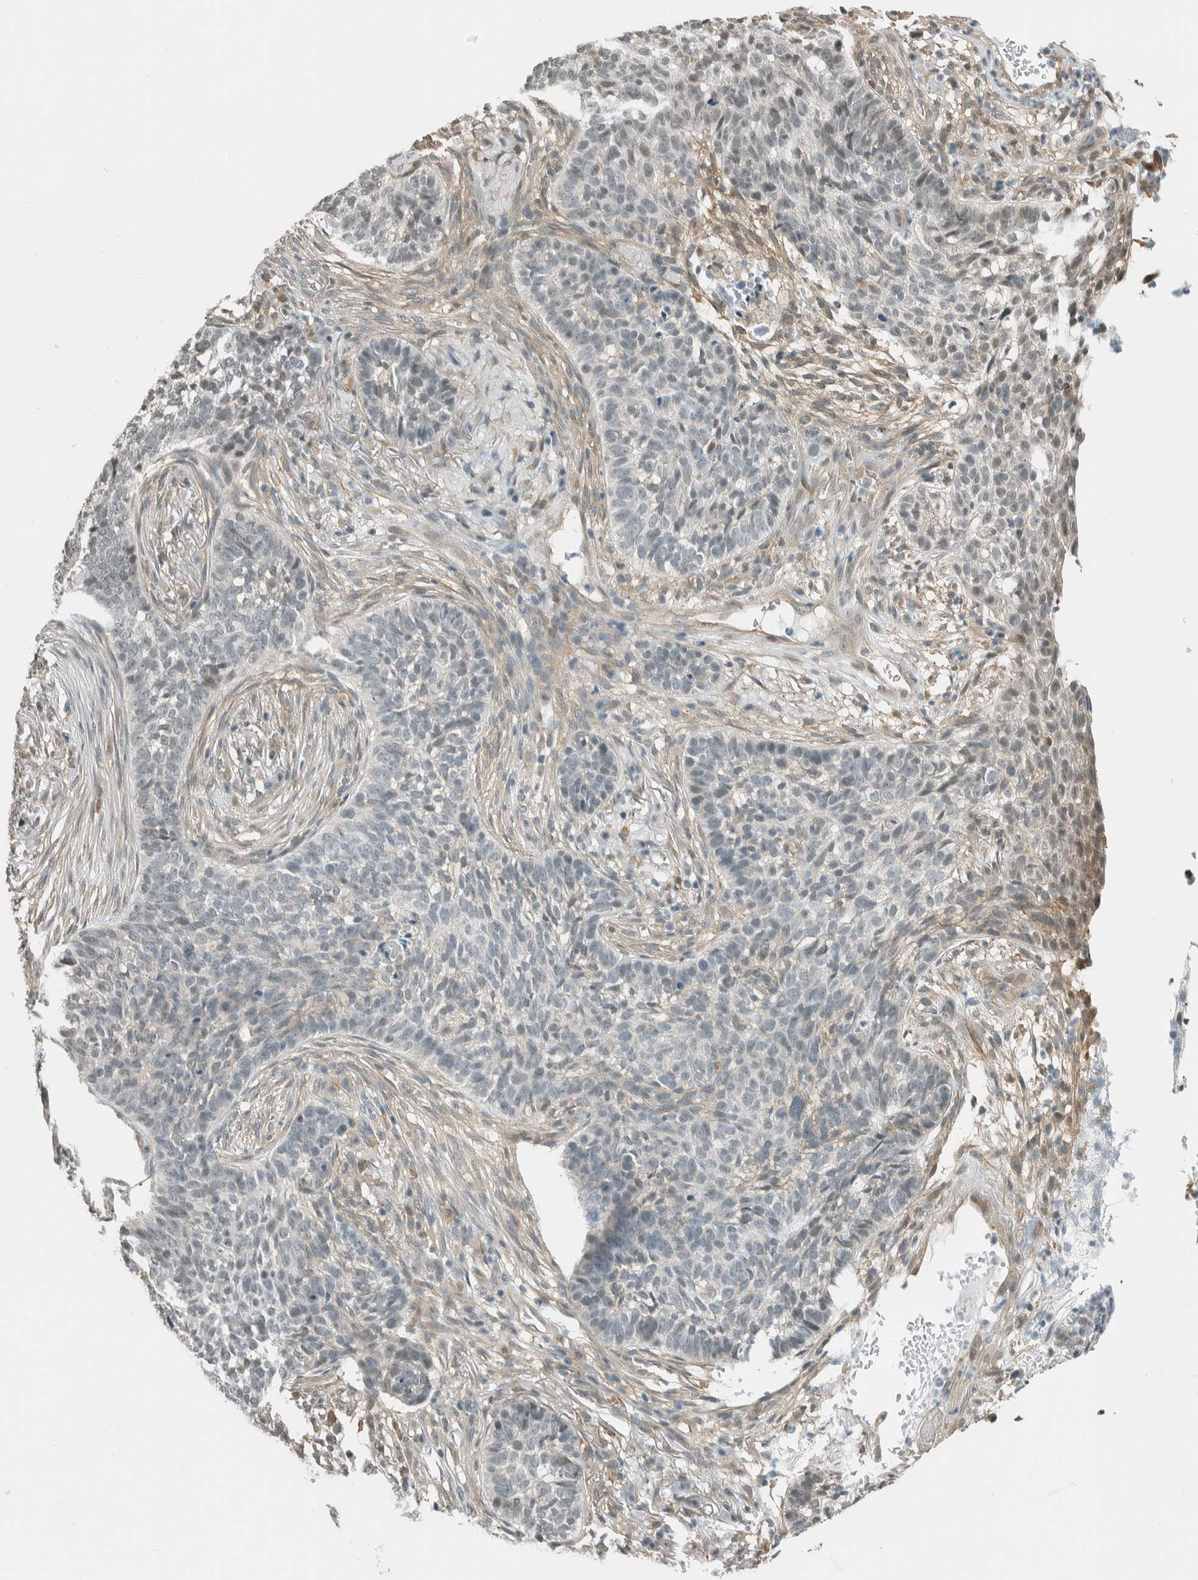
{"staining": {"intensity": "negative", "quantity": "none", "location": "none"}, "tissue": "skin cancer", "cell_type": "Tumor cells", "image_type": "cancer", "snomed": [{"axis": "morphology", "description": "Basal cell carcinoma"}, {"axis": "topography", "description": "Skin"}], "caption": "Skin cancer was stained to show a protein in brown. There is no significant expression in tumor cells. (Stains: DAB (3,3'-diaminobenzidine) IHC with hematoxylin counter stain, Microscopy: brightfield microscopy at high magnification).", "gene": "NIBAN2", "patient": {"sex": "male", "age": 85}}